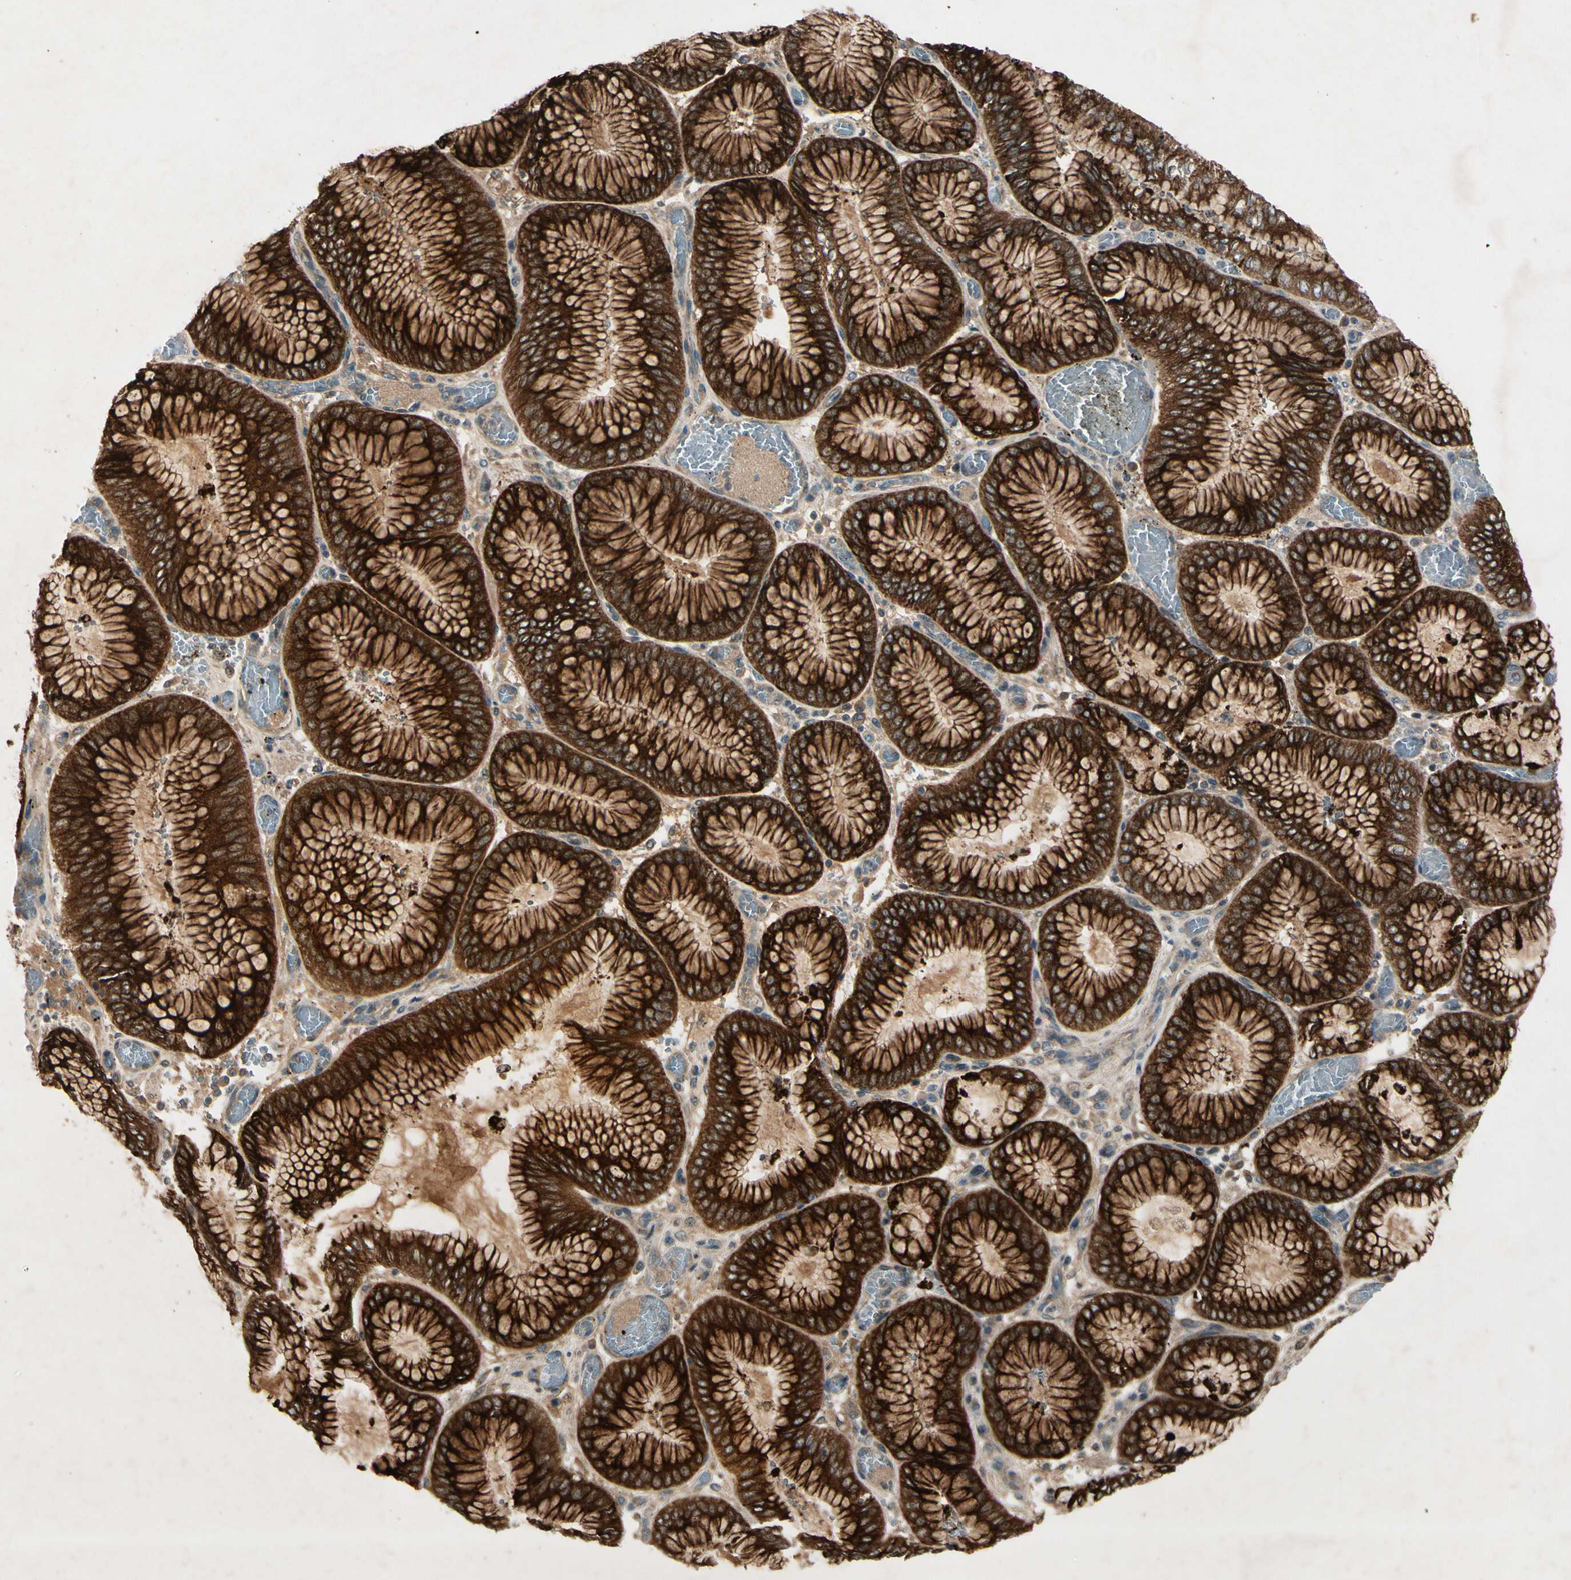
{"staining": {"intensity": "strong", "quantity": ">75%", "location": "cytoplasmic/membranous"}, "tissue": "stomach cancer", "cell_type": "Tumor cells", "image_type": "cancer", "snomed": [{"axis": "morphology", "description": "Normal tissue, NOS"}, {"axis": "morphology", "description": "Adenocarcinoma, NOS"}, {"axis": "topography", "description": "Stomach, upper"}, {"axis": "topography", "description": "Stomach"}], "caption": "Immunohistochemical staining of stomach adenocarcinoma shows high levels of strong cytoplasmic/membranous staining in approximately >75% of tumor cells. Ihc stains the protein of interest in brown and the nuclei are stained blue.", "gene": "FHDC1", "patient": {"sex": "male", "age": 76}}